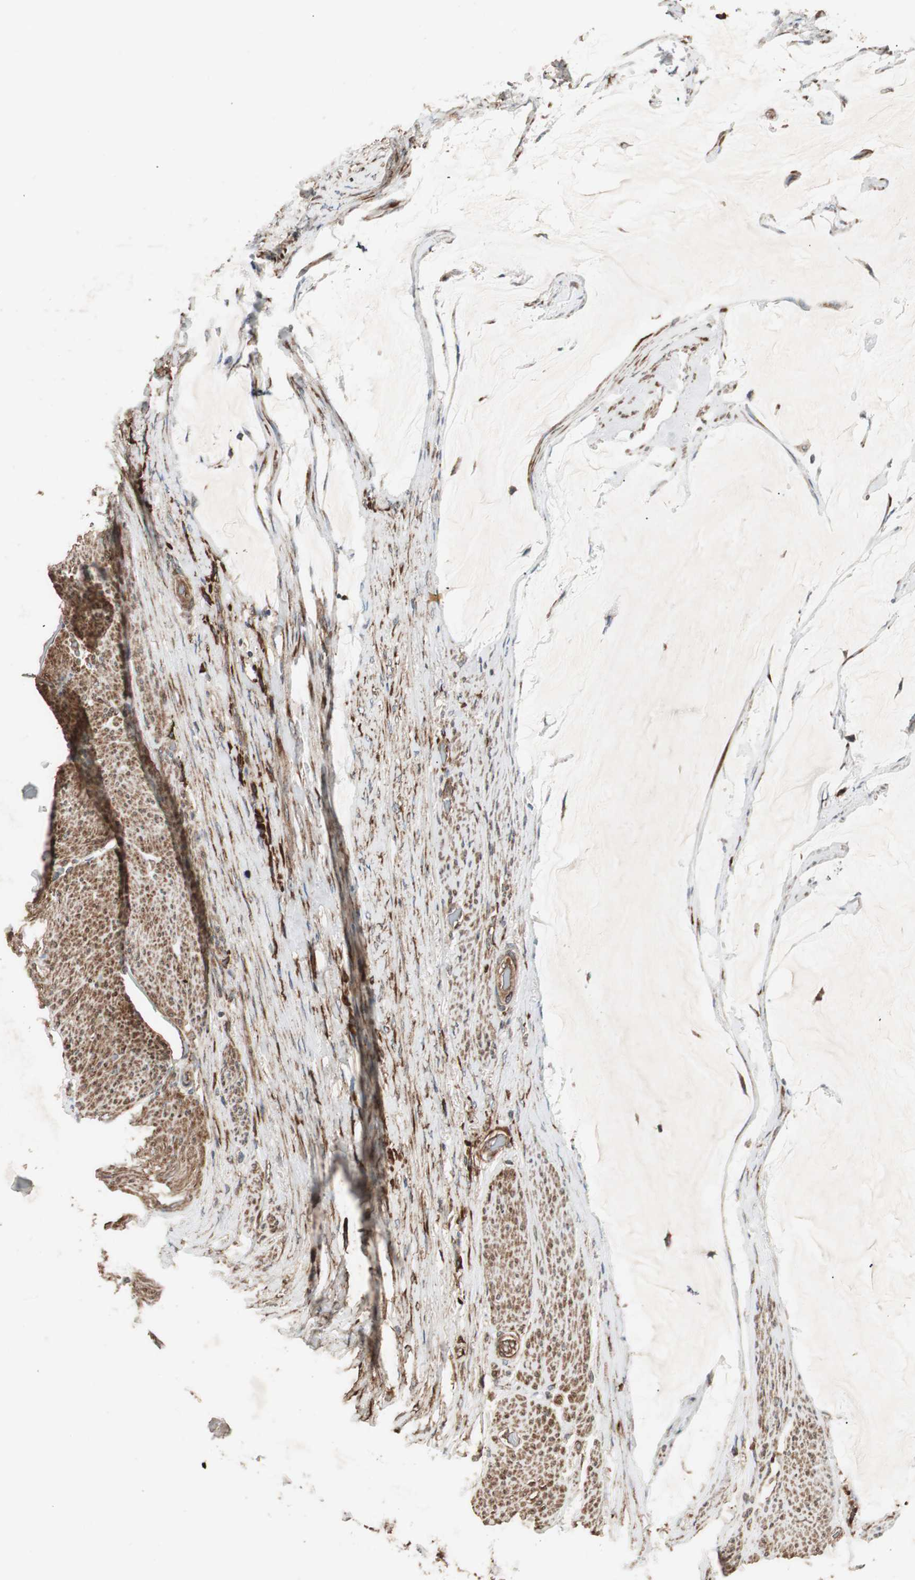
{"staining": {"intensity": "moderate", "quantity": ">75%", "location": "cytoplasmic/membranous"}, "tissue": "colorectal cancer", "cell_type": "Tumor cells", "image_type": "cancer", "snomed": [{"axis": "morphology", "description": "Normal tissue, NOS"}, {"axis": "morphology", "description": "Adenocarcinoma, NOS"}, {"axis": "topography", "description": "Rectum"}, {"axis": "topography", "description": "Peripheral nerve tissue"}], "caption": "High-power microscopy captured an immunohistochemistry (IHC) micrograph of colorectal adenocarcinoma, revealing moderate cytoplasmic/membranous positivity in approximately >75% of tumor cells.", "gene": "LZTS1", "patient": {"sex": "female", "age": 77}}